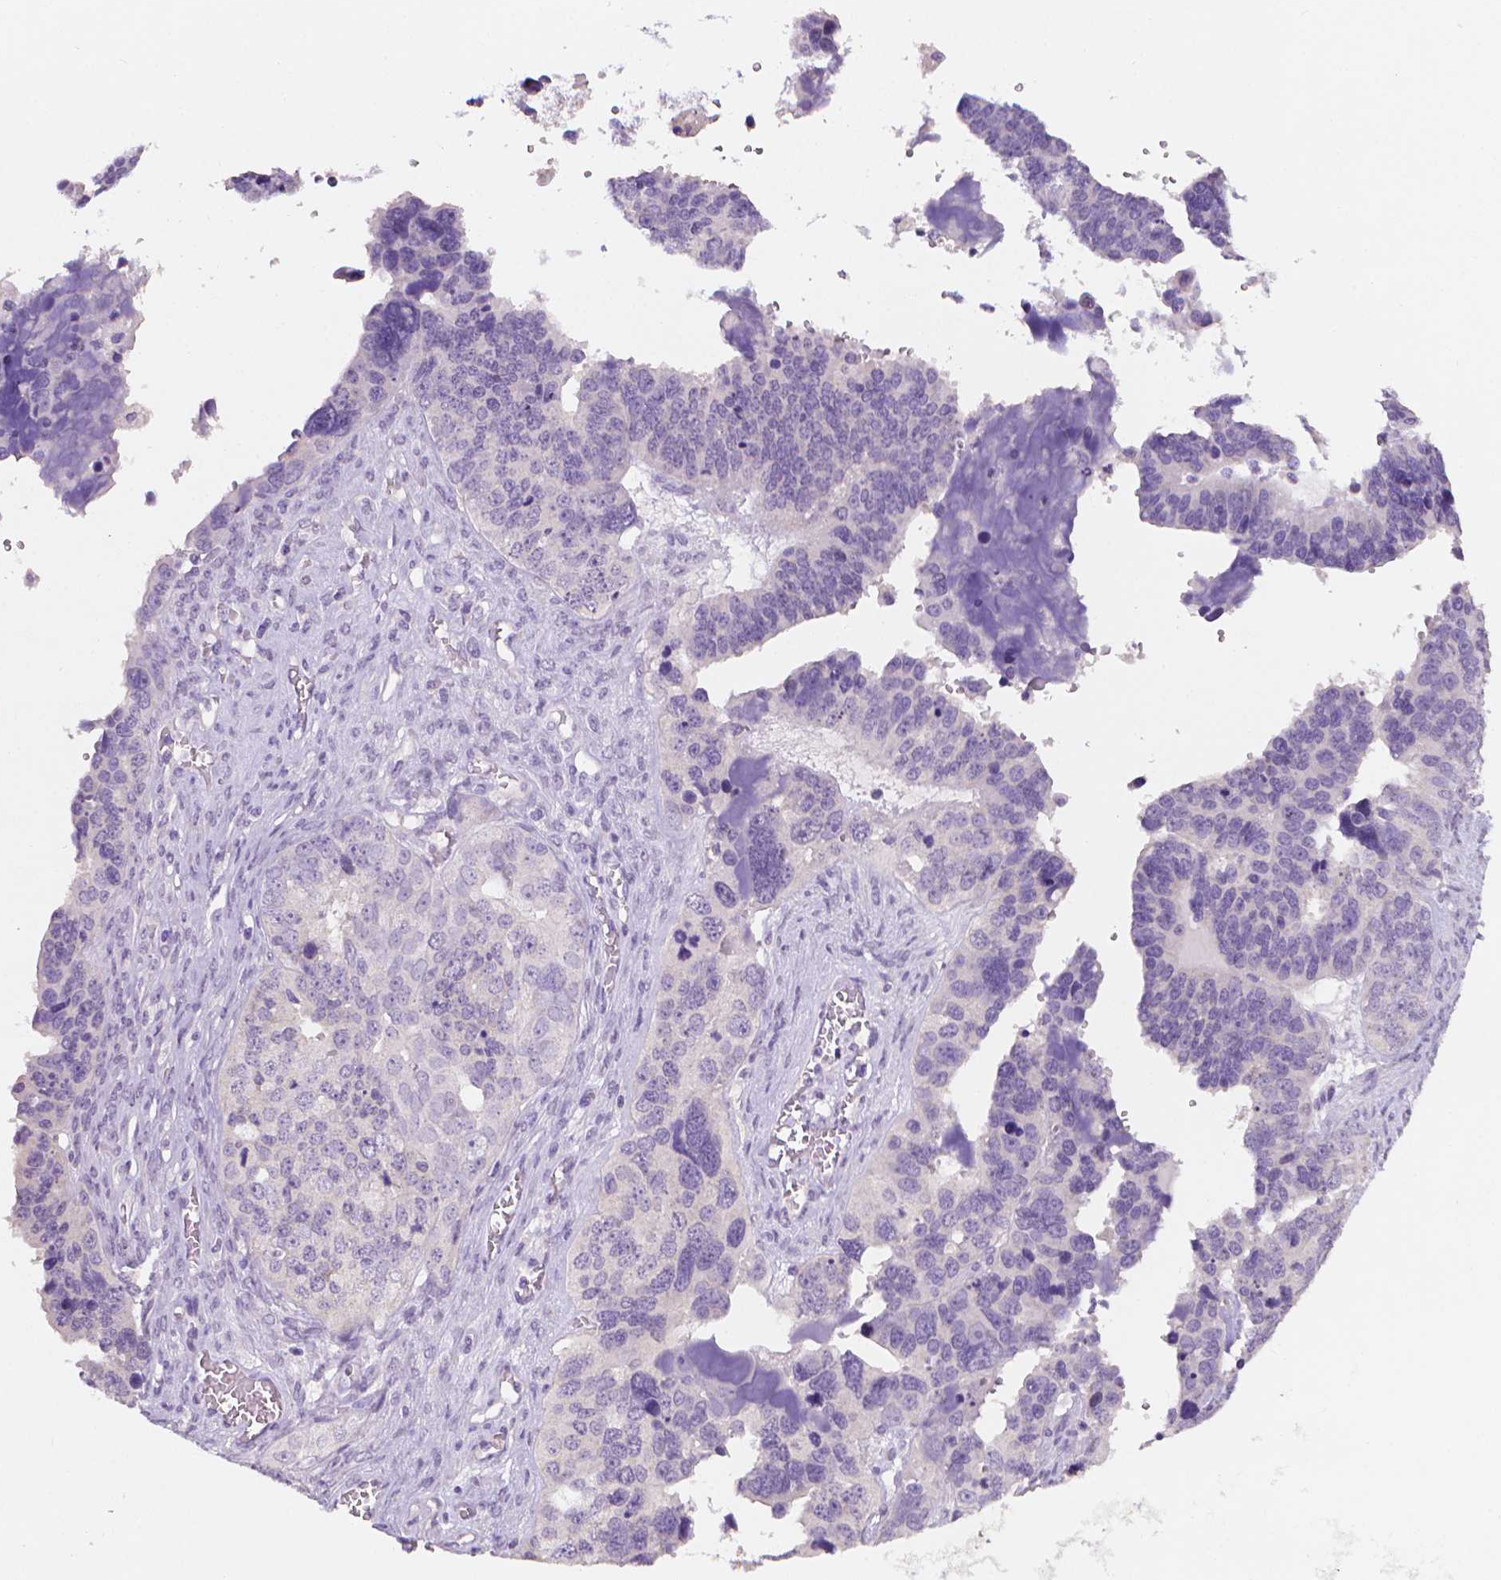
{"staining": {"intensity": "negative", "quantity": "none", "location": "none"}, "tissue": "ovarian cancer", "cell_type": "Tumor cells", "image_type": "cancer", "snomed": [{"axis": "morphology", "description": "Cystadenocarcinoma, serous, NOS"}, {"axis": "topography", "description": "Ovary"}], "caption": "The immunohistochemistry (IHC) histopathology image has no significant expression in tumor cells of ovarian serous cystadenocarcinoma tissue.", "gene": "FASN", "patient": {"sex": "female", "age": 76}}